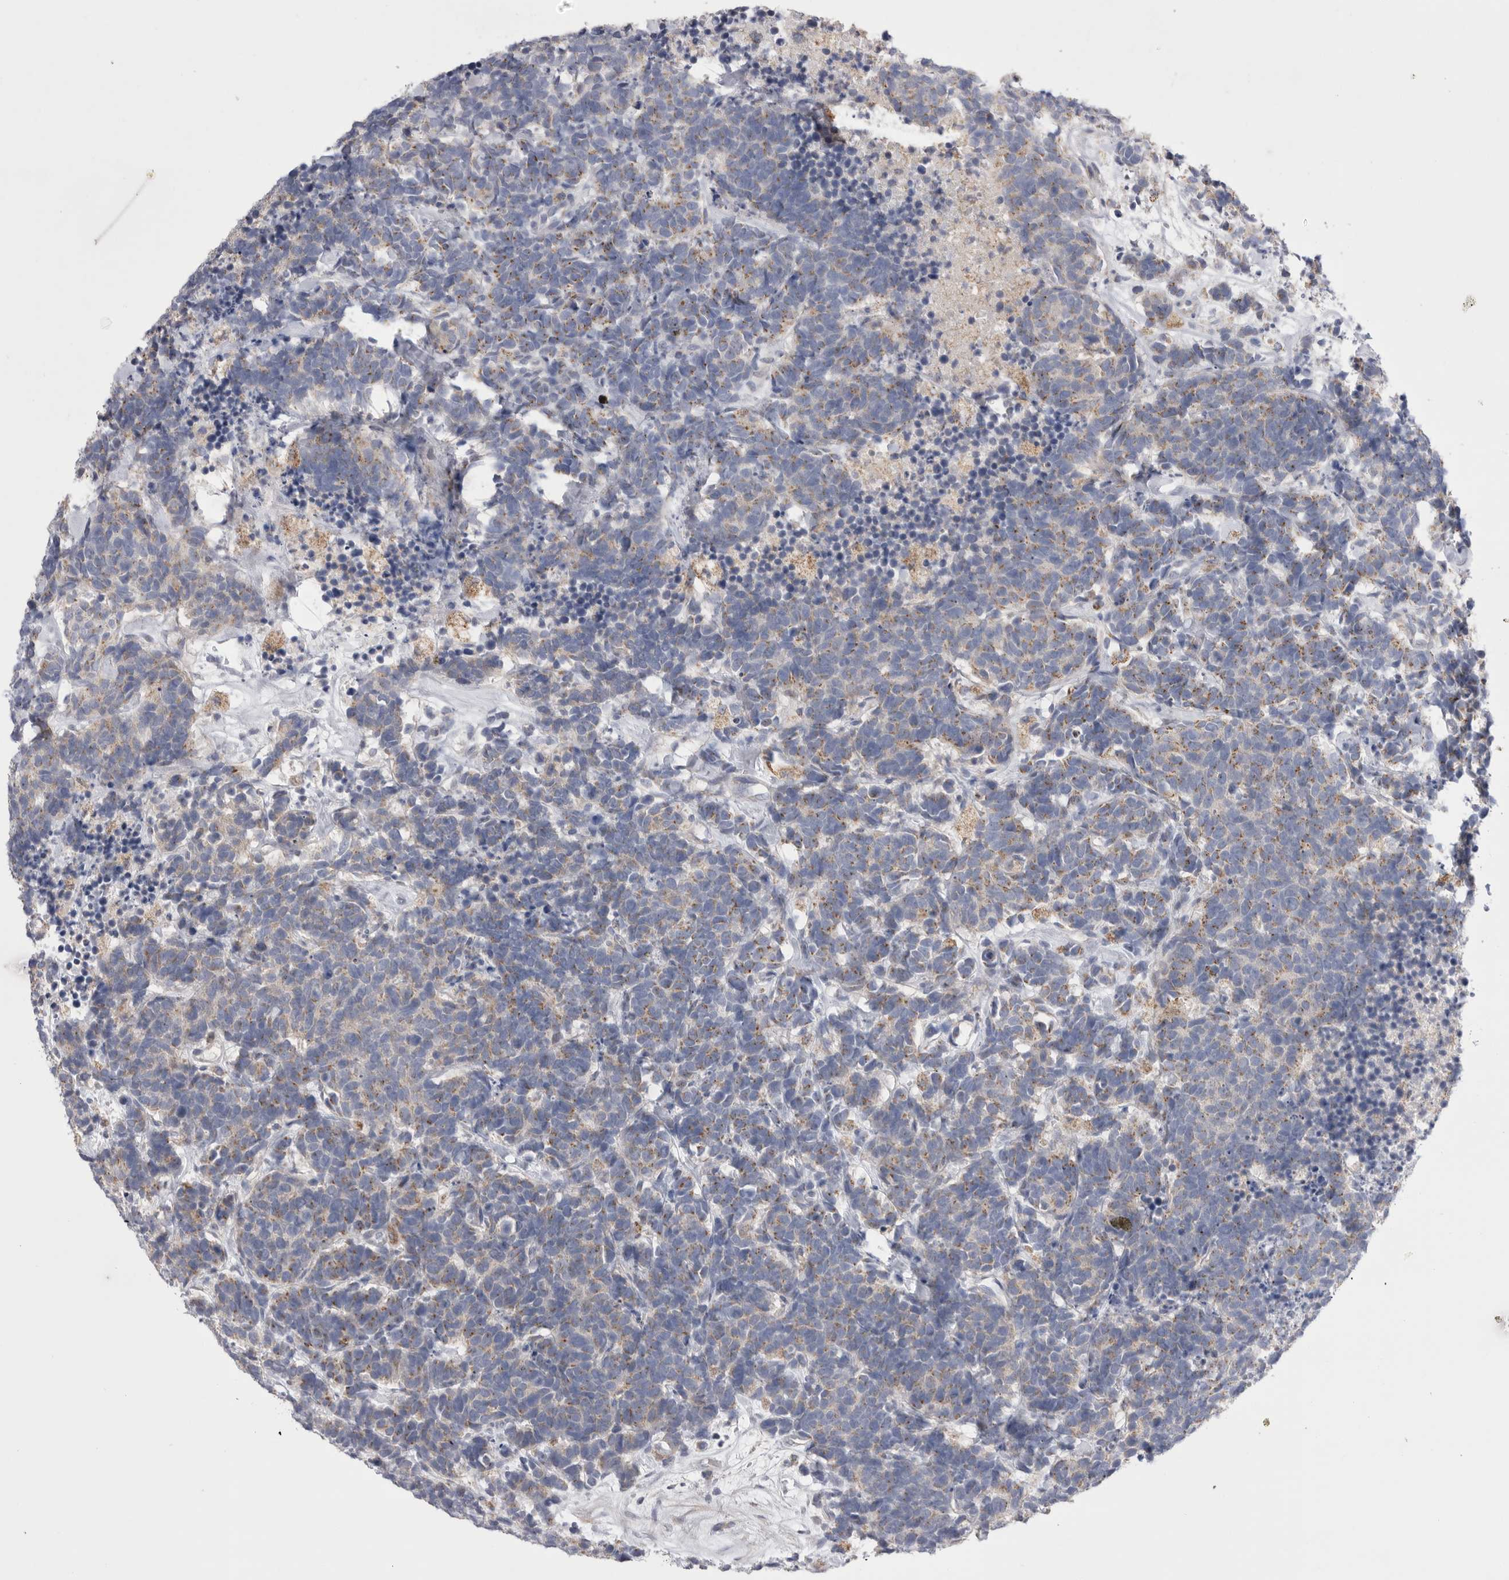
{"staining": {"intensity": "moderate", "quantity": ">75%", "location": "cytoplasmic/membranous"}, "tissue": "carcinoid", "cell_type": "Tumor cells", "image_type": "cancer", "snomed": [{"axis": "morphology", "description": "Carcinoma, NOS"}, {"axis": "morphology", "description": "Carcinoid, malignant, NOS"}, {"axis": "topography", "description": "Urinary bladder"}], "caption": "Tumor cells reveal medium levels of moderate cytoplasmic/membranous expression in approximately >75% of cells in malignant carcinoid.", "gene": "CCDC126", "patient": {"sex": "male", "age": 57}}